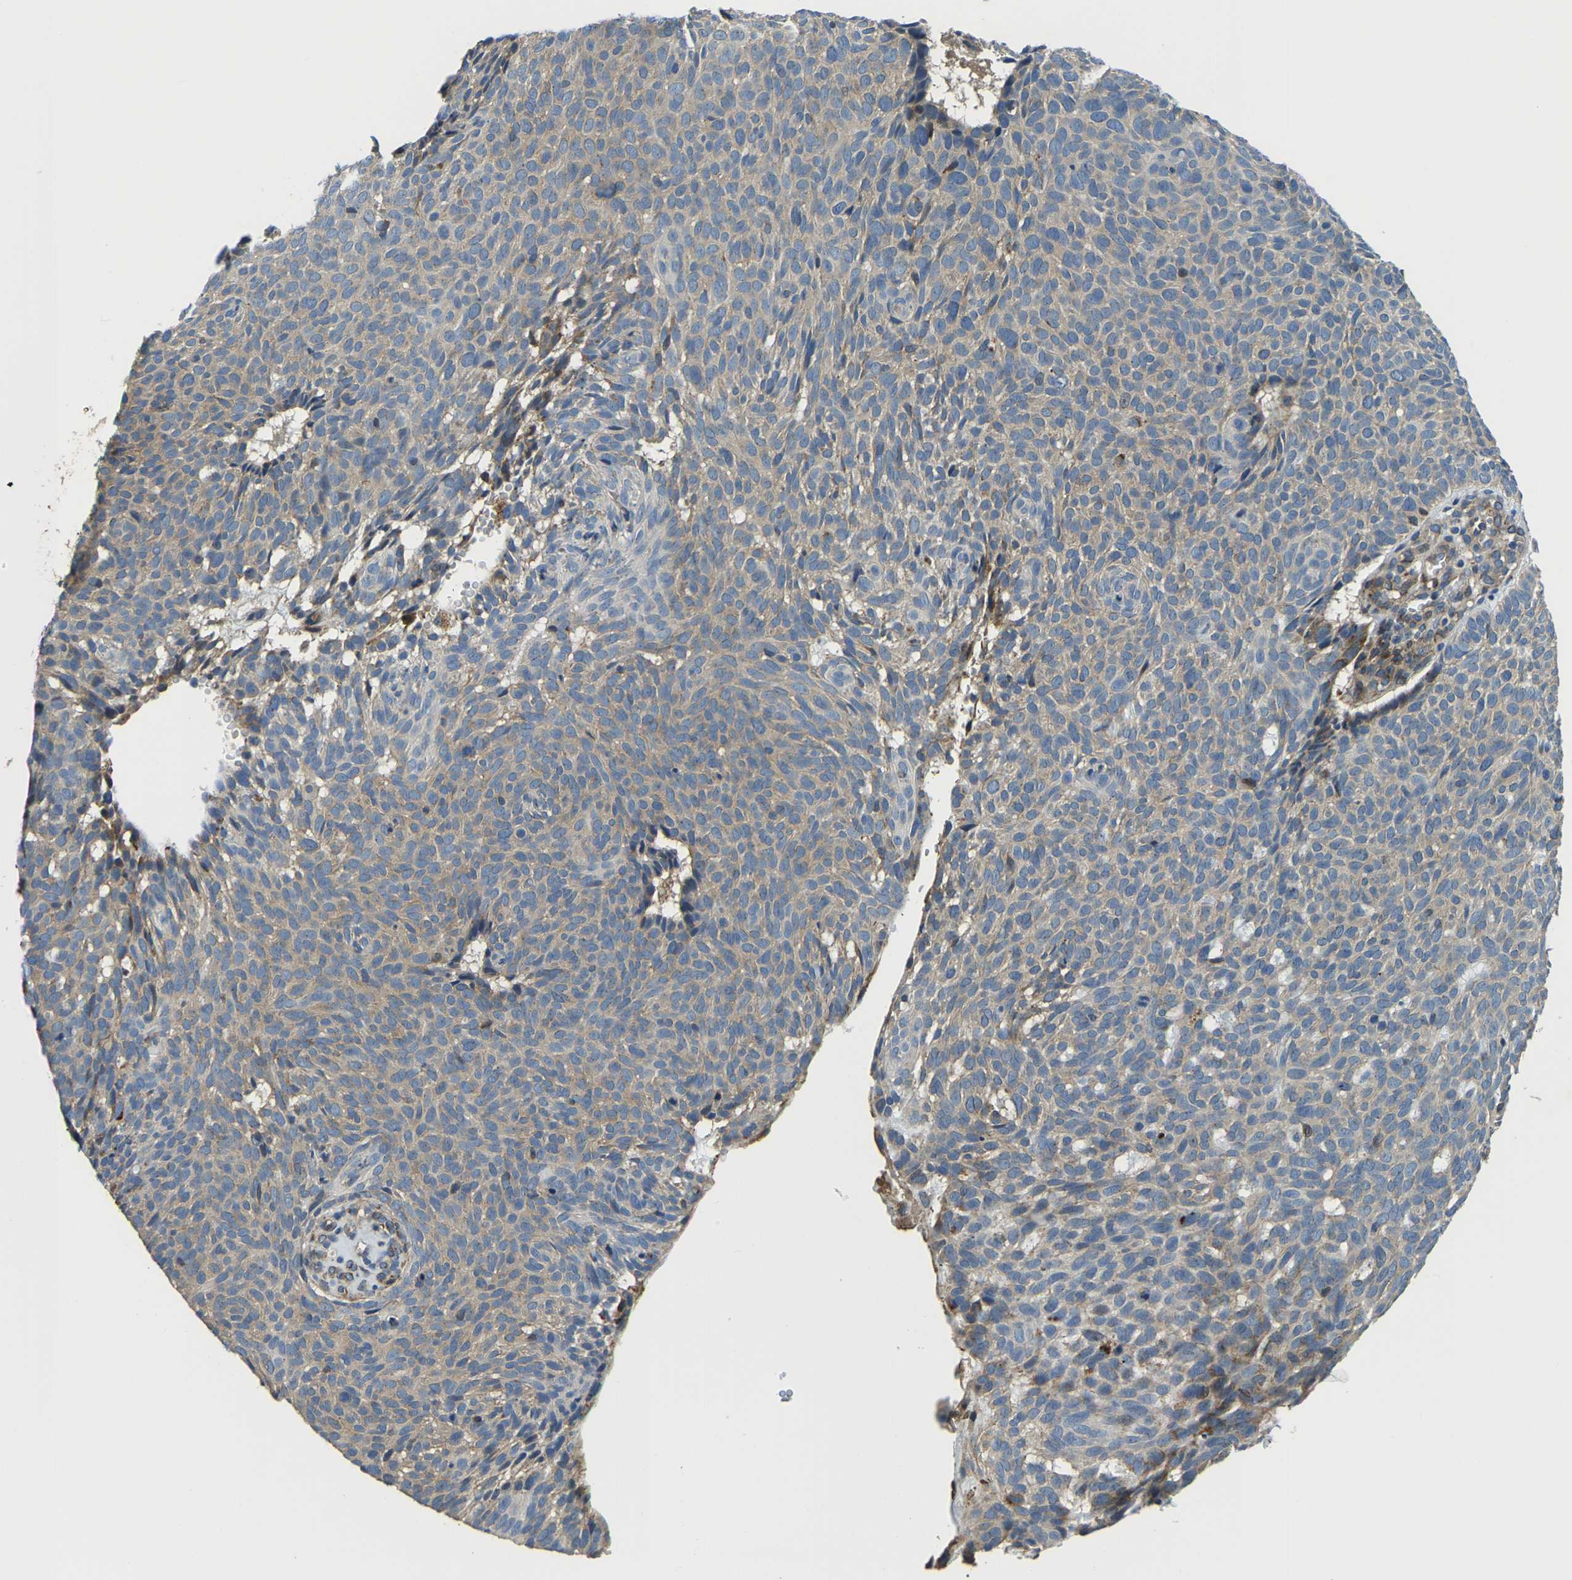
{"staining": {"intensity": "weak", "quantity": "25%-75%", "location": "cytoplasmic/membranous"}, "tissue": "skin cancer", "cell_type": "Tumor cells", "image_type": "cancer", "snomed": [{"axis": "morphology", "description": "Basal cell carcinoma"}, {"axis": "topography", "description": "Skin"}], "caption": "A low amount of weak cytoplasmic/membranous staining is appreciated in approximately 25%-75% of tumor cells in basal cell carcinoma (skin) tissue.", "gene": "RNF39", "patient": {"sex": "male", "age": 61}}